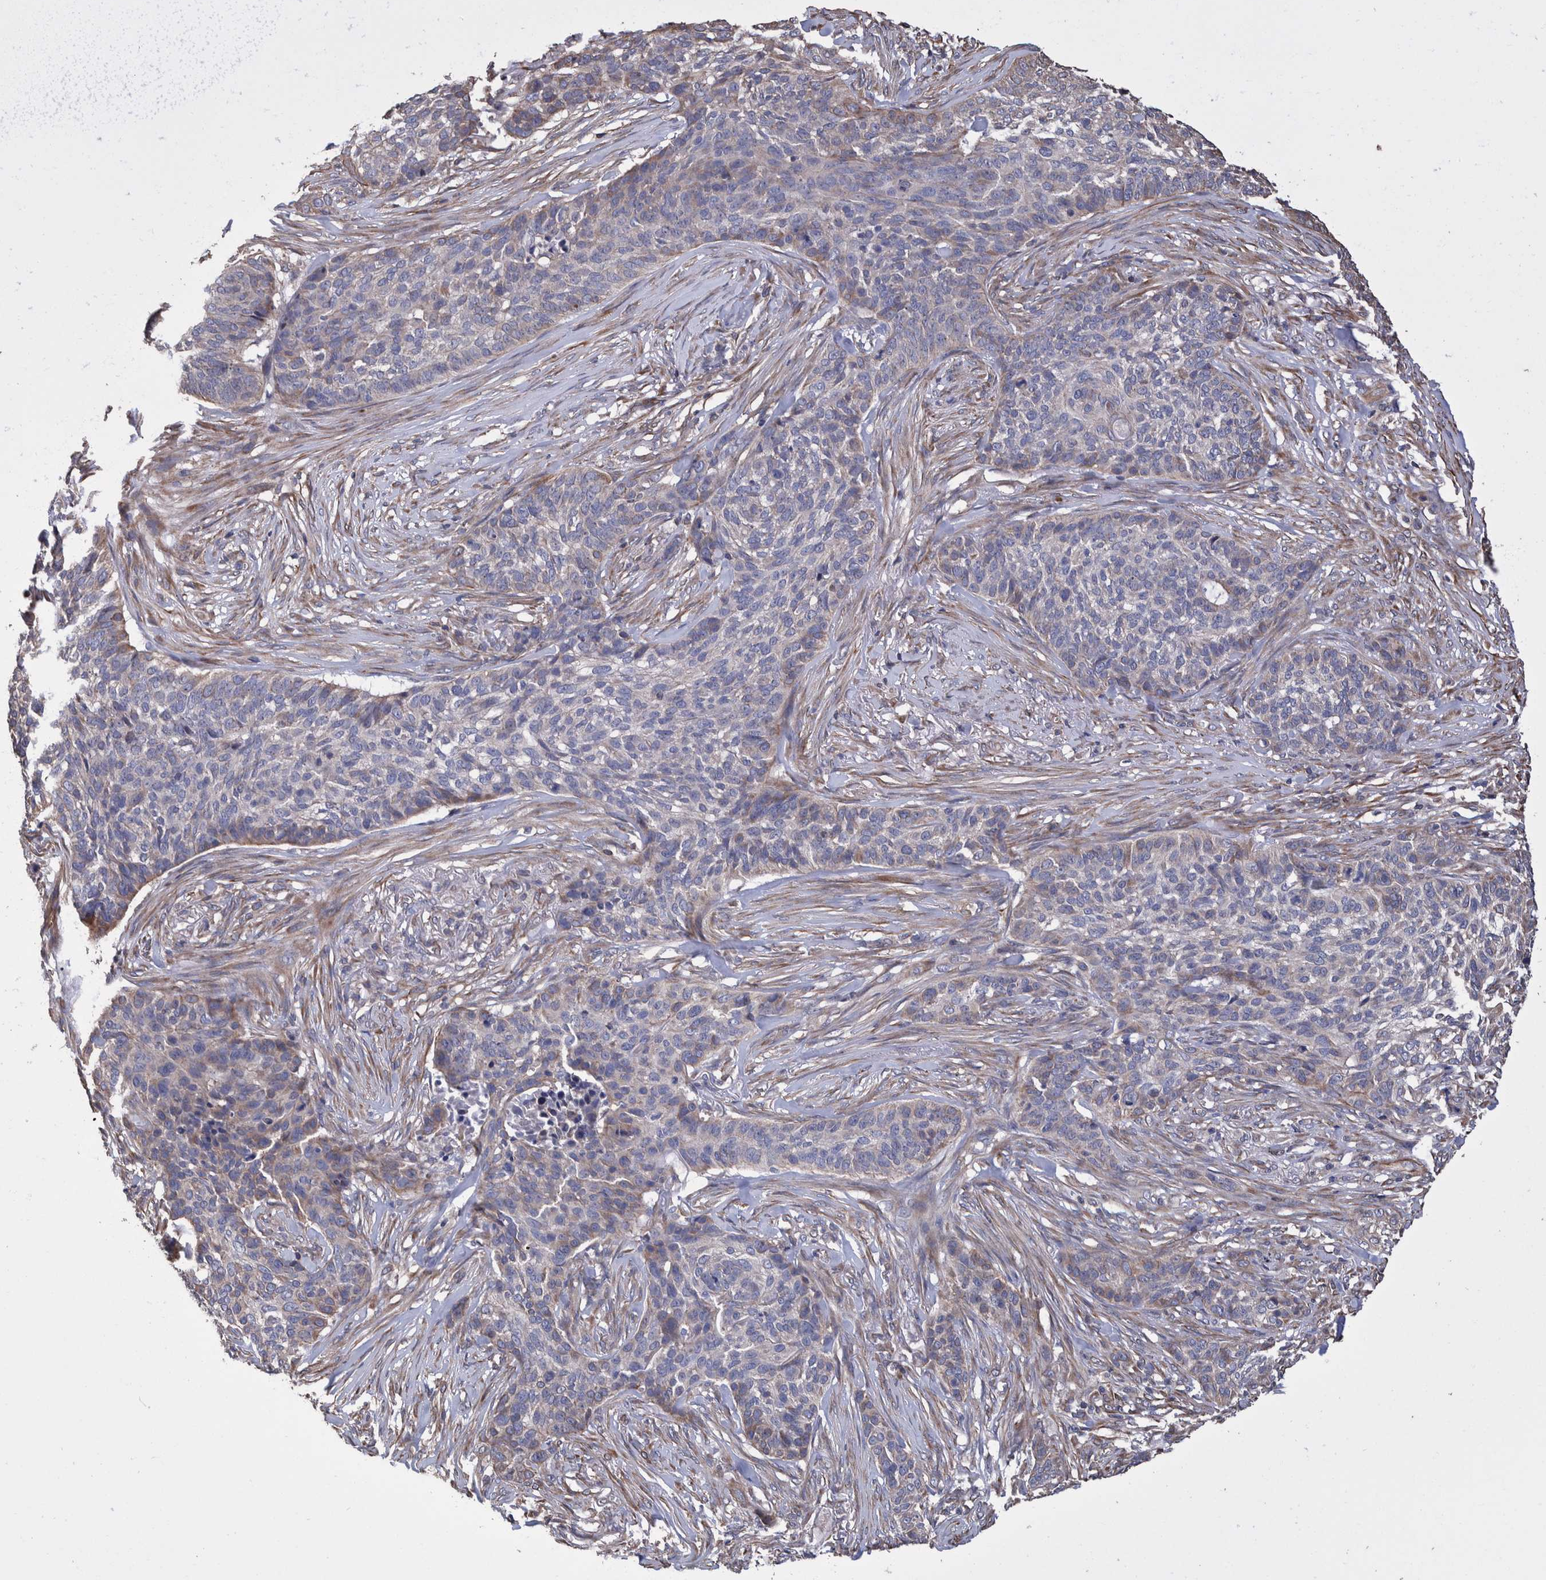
{"staining": {"intensity": "negative", "quantity": "none", "location": "none"}, "tissue": "skin cancer", "cell_type": "Tumor cells", "image_type": "cancer", "snomed": [{"axis": "morphology", "description": "Basal cell carcinoma"}, {"axis": "topography", "description": "Skin"}], "caption": "Histopathology image shows no protein staining in tumor cells of skin cancer (basal cell carcinoma) tissue.", "gene": "SLC45A4", "patient": {"sex": "male", "age": 85}}